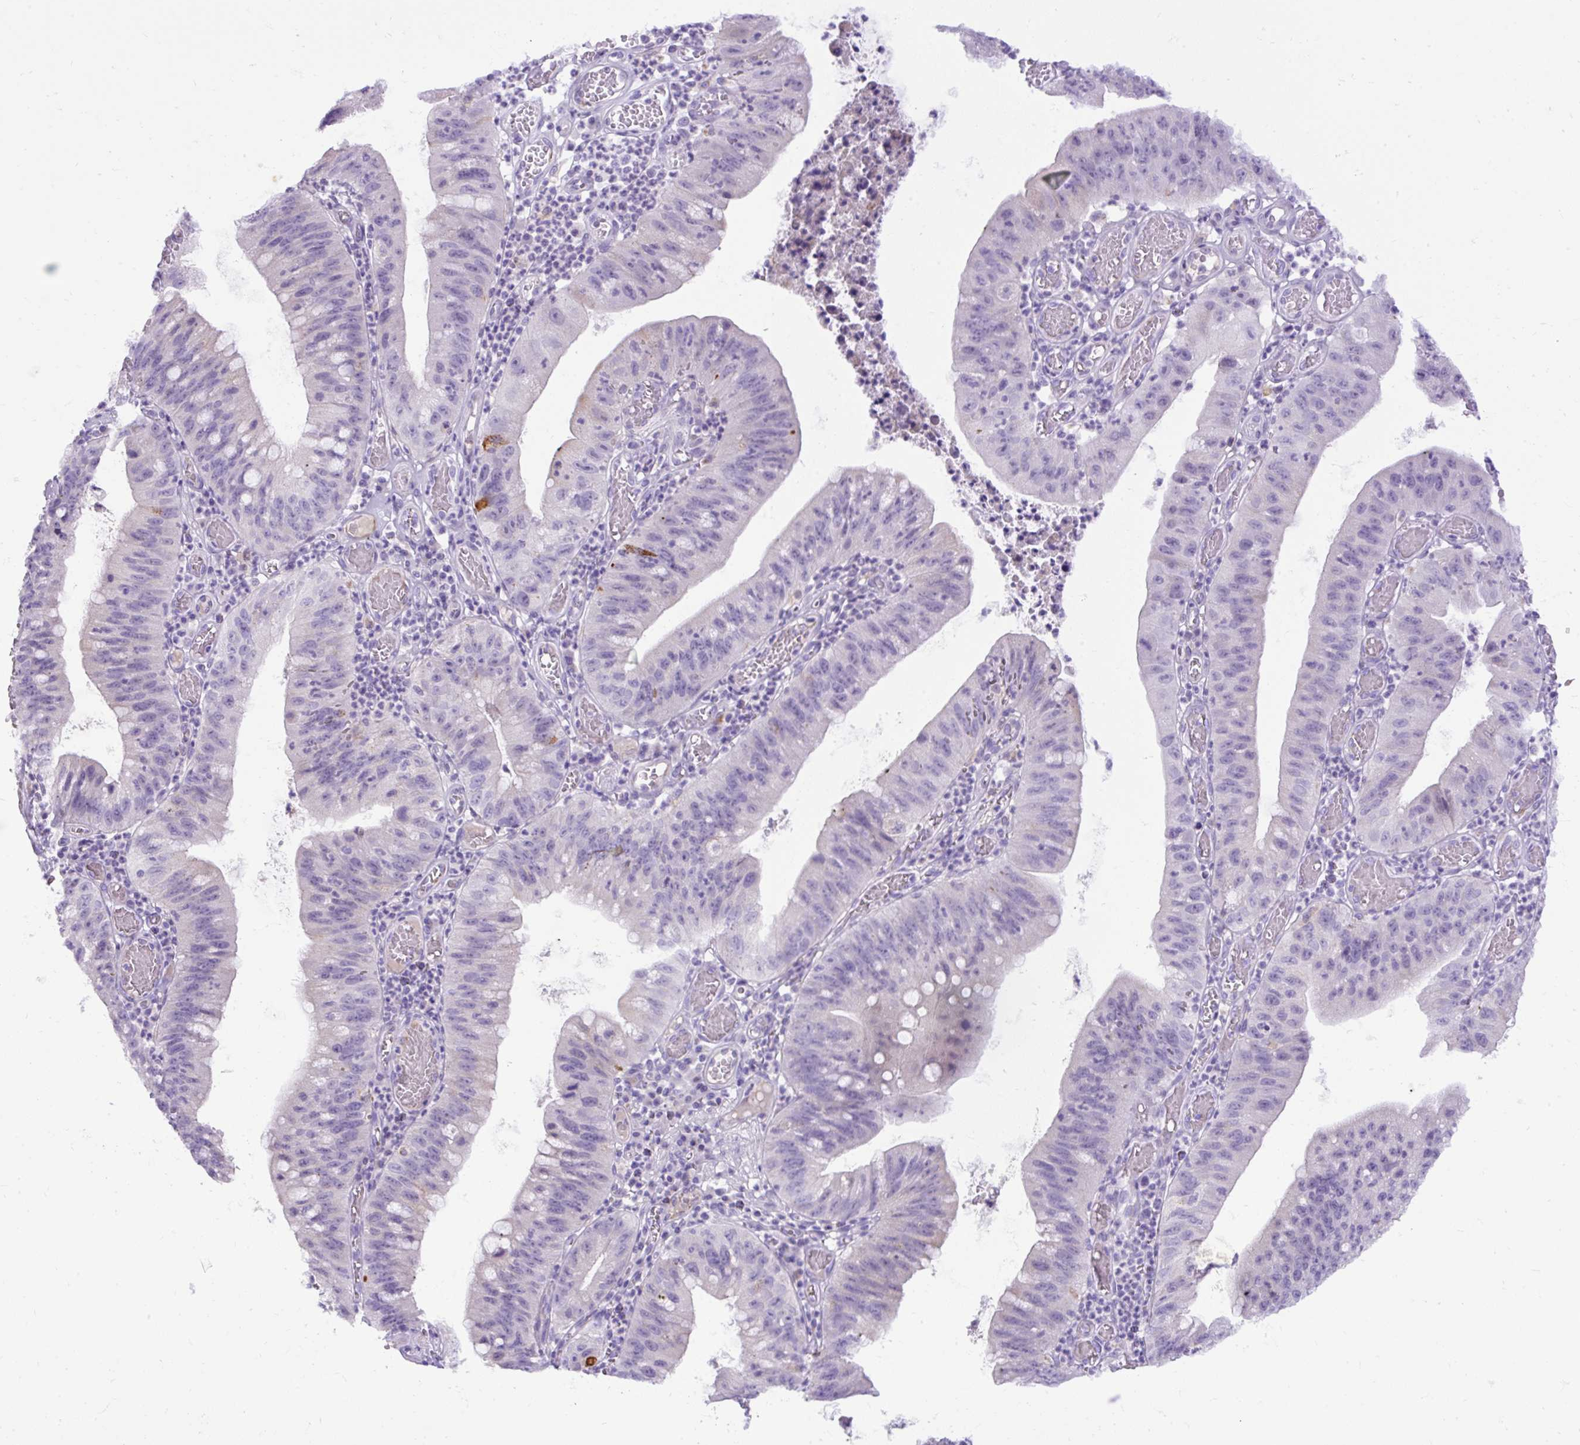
{"staining": {"intensity": "negative", "quantity": "none", "location": "none"}, "tissue": "stomach cancer", "cell_type": "Tumor cells", "image_type": "cancer", "snomed": [{"axis": "morphology", "description": "Adenocarcinoma, NOS"}, {"axis": "topography", "description": "Stomach"}], "caption": "Immunohistochemistry (IHC) micrograph of neoplastic tissue: stomach adenocarcinoma stained with DAB exhibits no significant protein positivity in tumor cells.", "gene": "SPTBN5", "patient": {"sex": "male", "age": 59}}